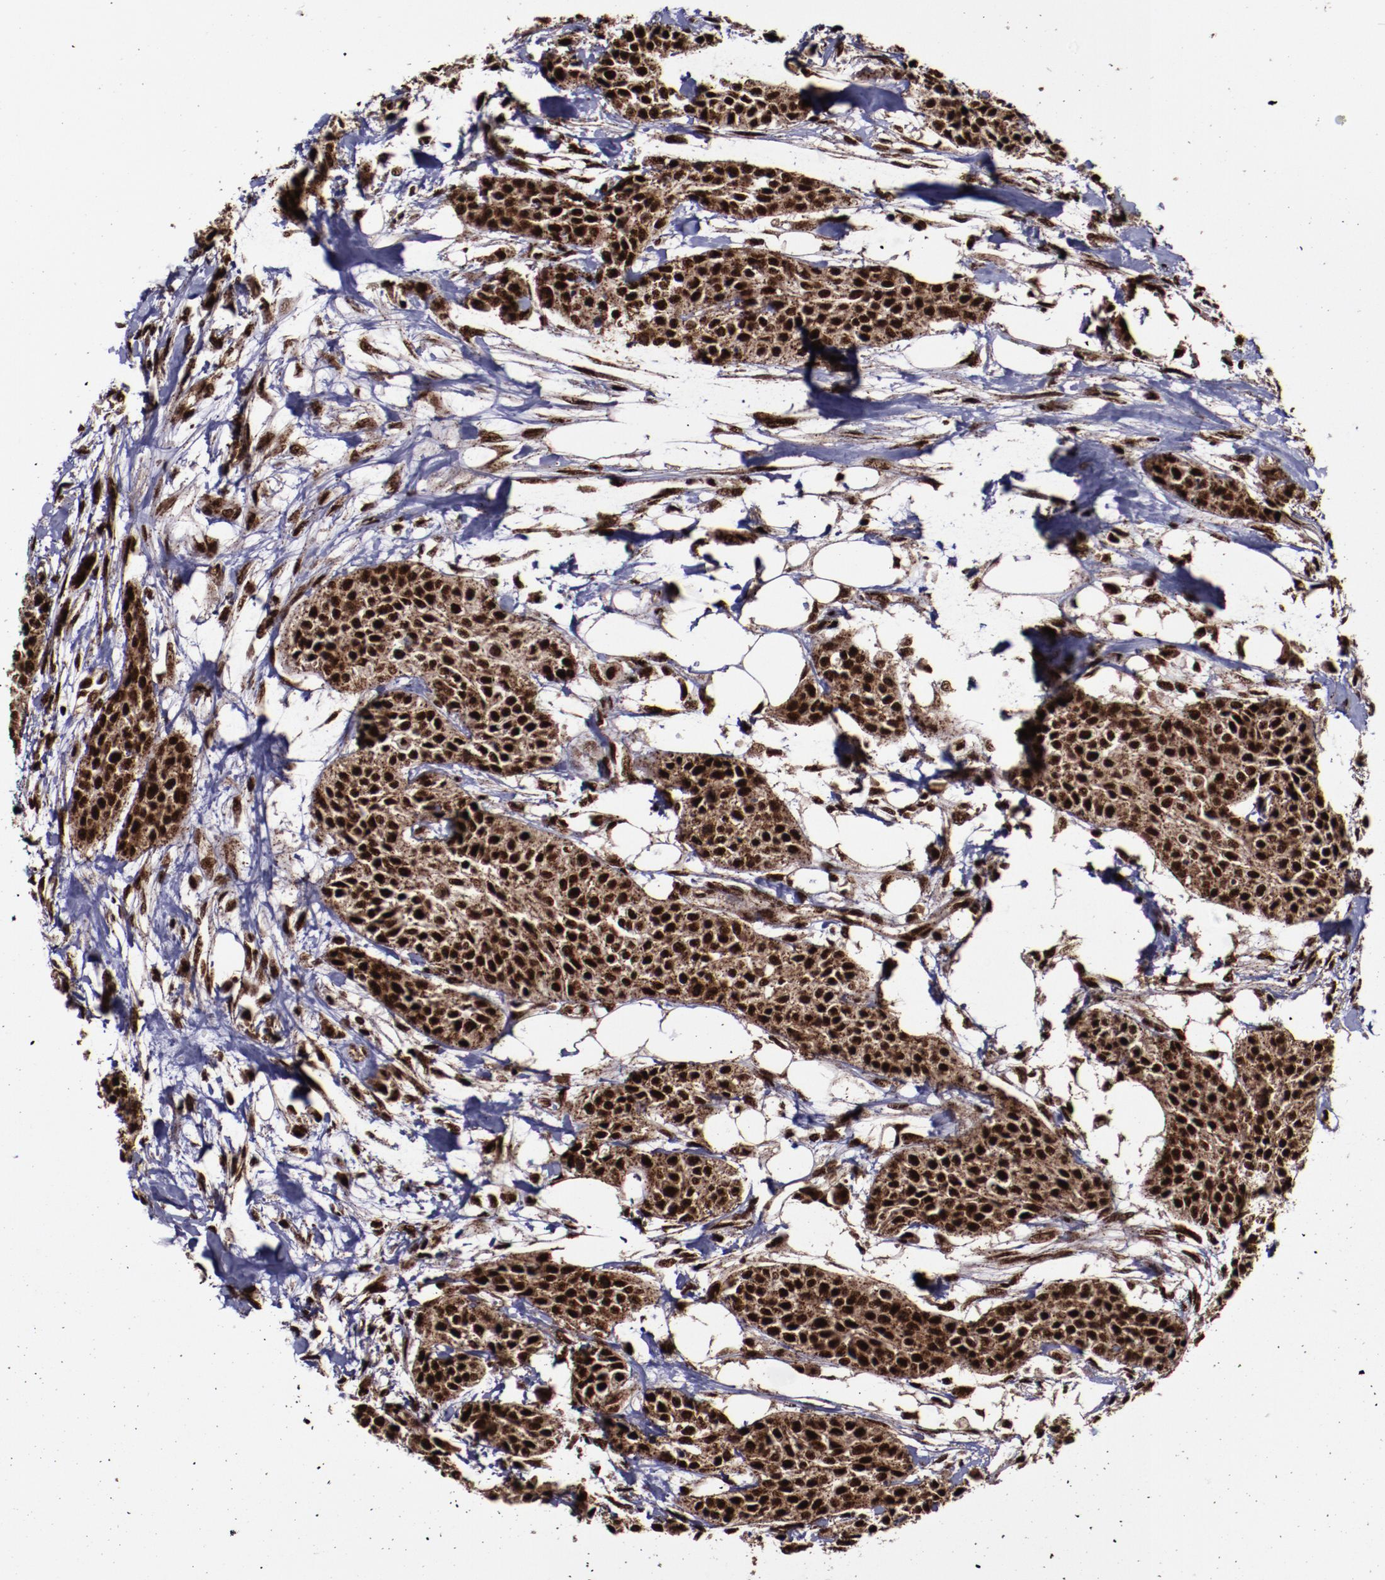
{"staining": {"intensity": "strong", "quantity": ">75%", "location": "cytoplasmic/membranous,nuclear"}, "tissue": "urothelial cancer", "cell_type": "Tumor cells", "image_type": "cancer", "snomed": [{"axis": "morphology", "description": "Urothelial carcinoma, High grade"}, {"axis": "topography", "description": "Urinary bladder"}], "caption": "High-power microscopy captured an IHC micrograph of urothelial carcinoma (high-grade), revealing strong cytoplasmic/membranous and nuclear expression in approximately >75% of tumor cells.", "gene": "SNW1", "patient": {"sex": "male", "age": 56}}